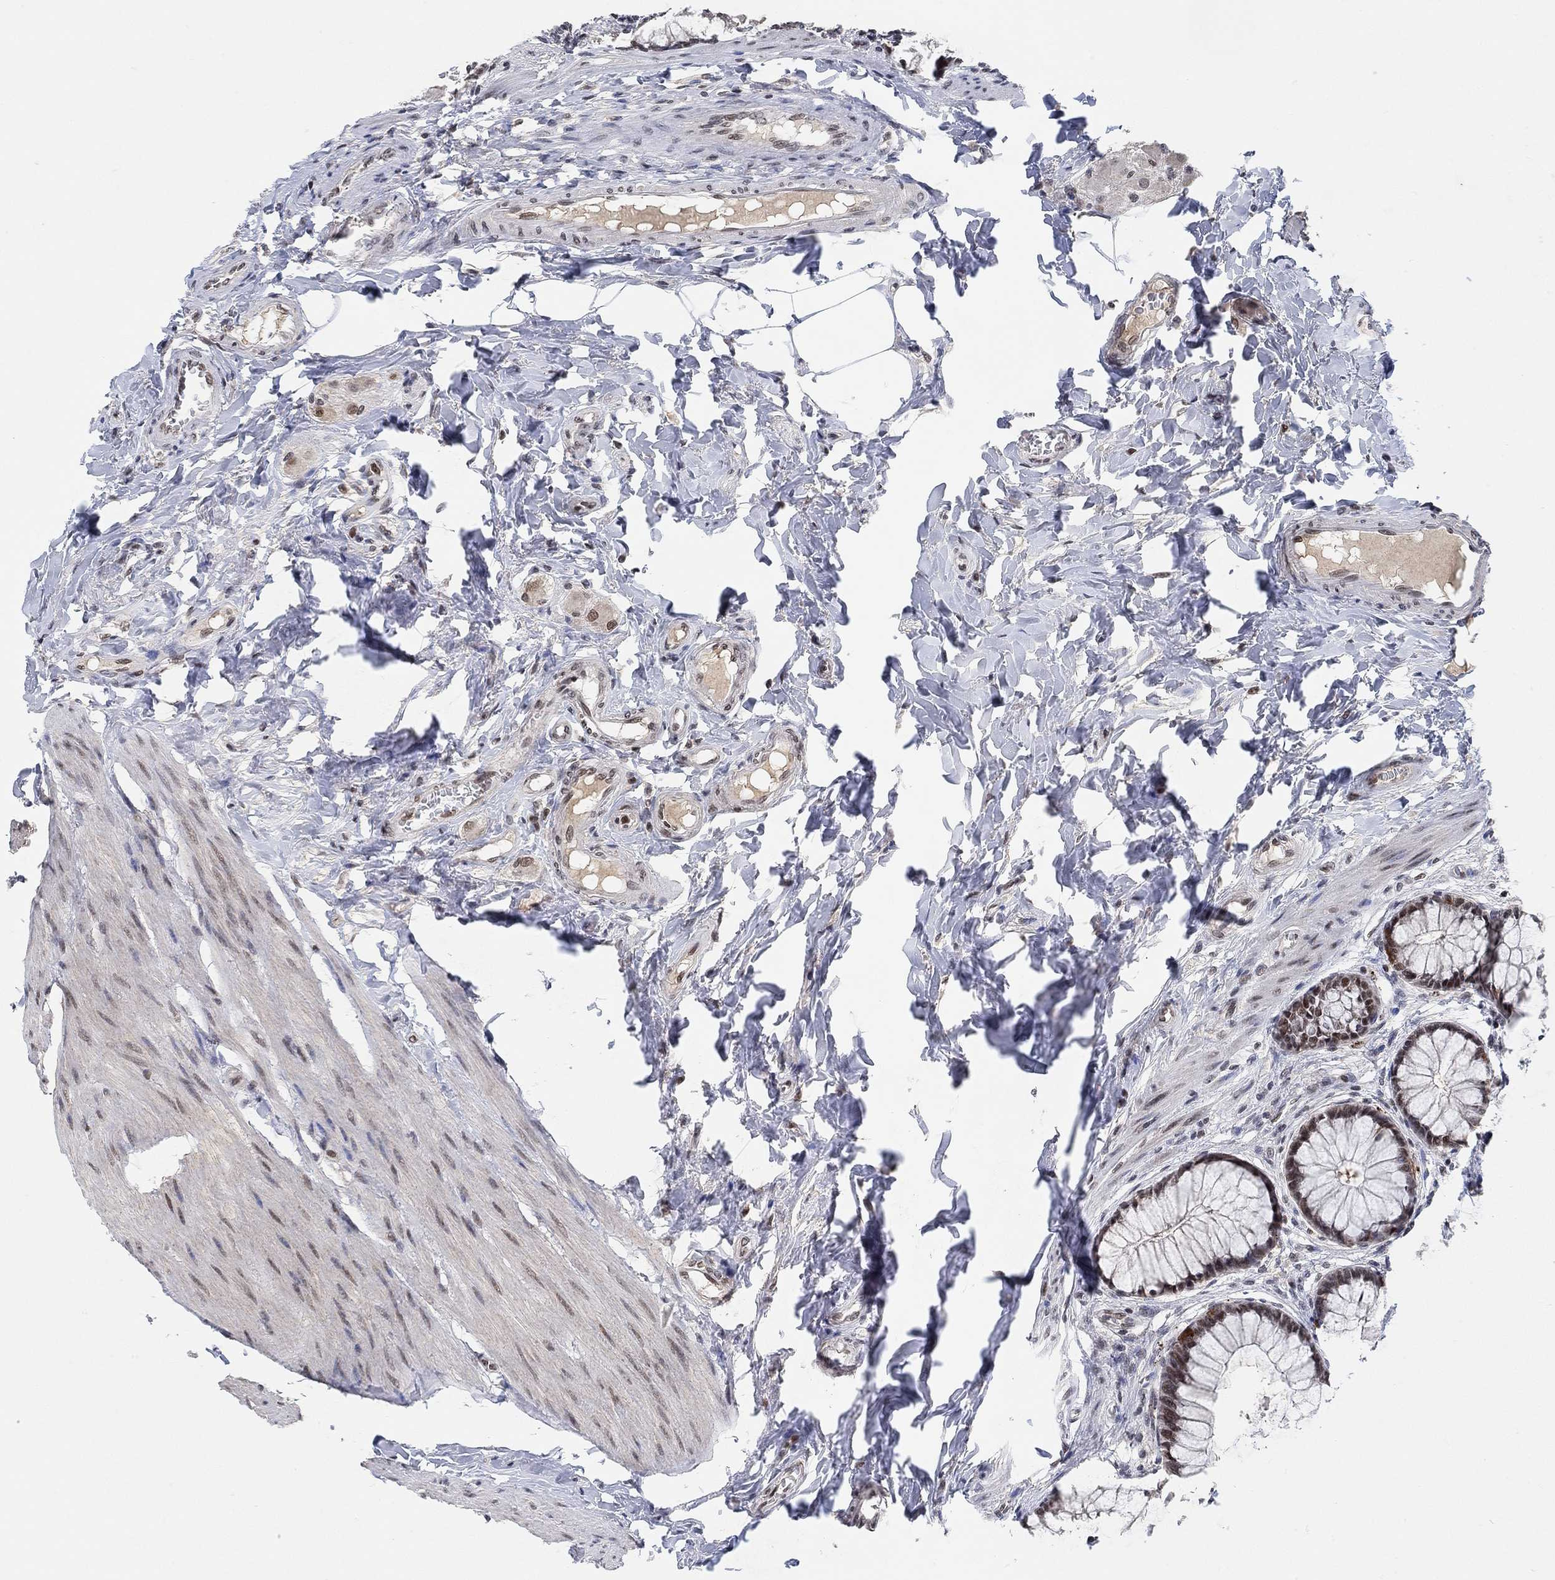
{"staining": {"intensity": "negative", "quantity": "none", "location": "none"}, "tissue": "colon", "cell_type": "Endothelial cells", "image_type": "normal", "snomed": [{"axis": "morphology", "description": "Normal tissue, NOS"}, {"axis": "topography", "description": "Colon"}], "caption": "The micrograph displays no staining of endothelial cells in normal colon.", "gene": "THAP8", "patient": {"sex": "female", "age": 65}}